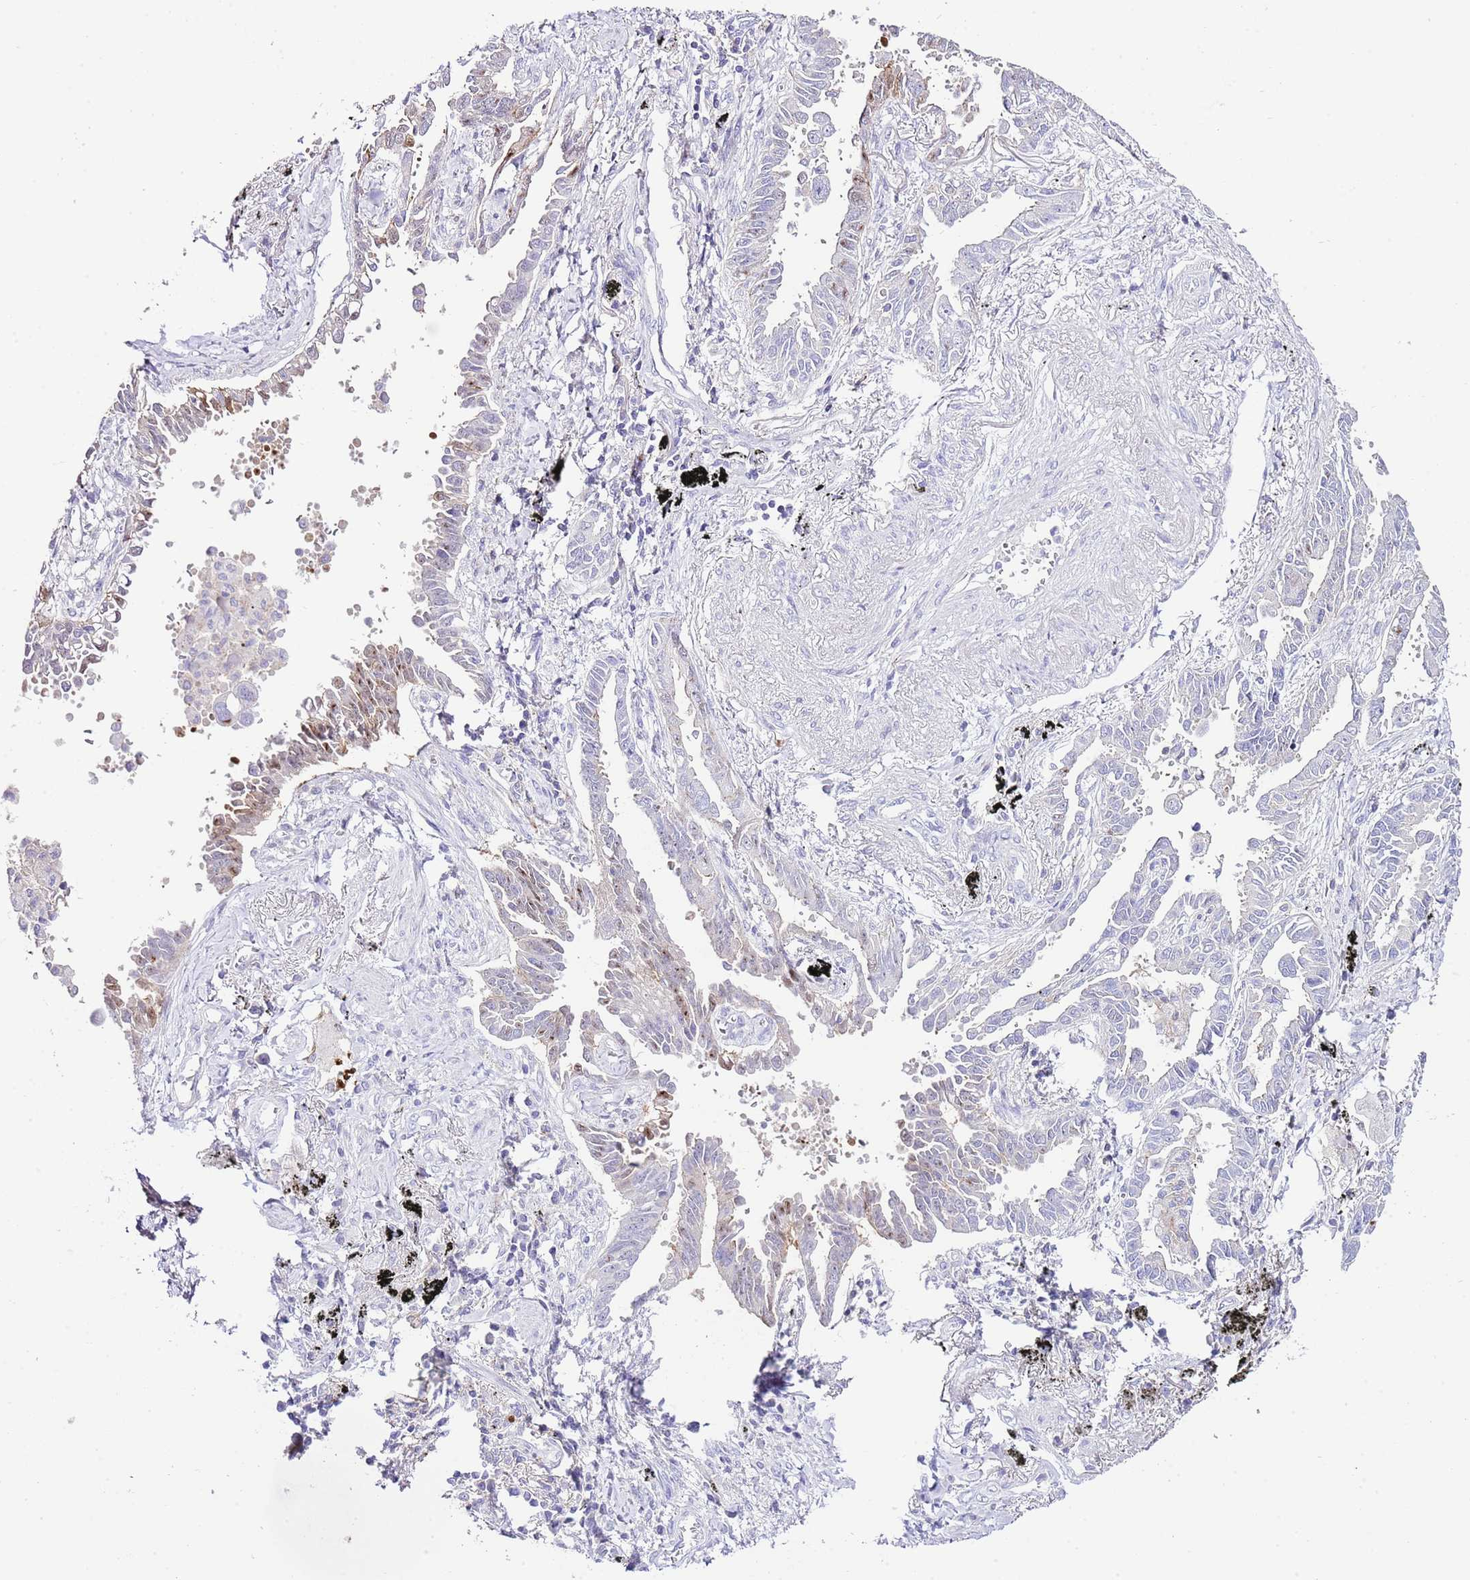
{"staining": {"intensity": "moderate", "quantity": "<25%", "location": "cytoplasmic/membranous"}, "tissue": "lung cancer", "cell_type": "Tumor cells", "image_type": "cancer", "snomed": [{"axis": "morphology", "description": "Adenocarcinoma, NOS"}, {"axis": "topography", "description": "Lung"}], "caption": "Immunohistochemical staining of lung cancer shows low levels of moderate cytoplasmic/membranous expression in about <25% of tumor cells. (Stains: DAB in brown, nuclei in blue, Microscopy: brightfield microscopy at high magnification).", "gene": "ALDH3A1", "patient": {"sex": "male", "age": 67}}